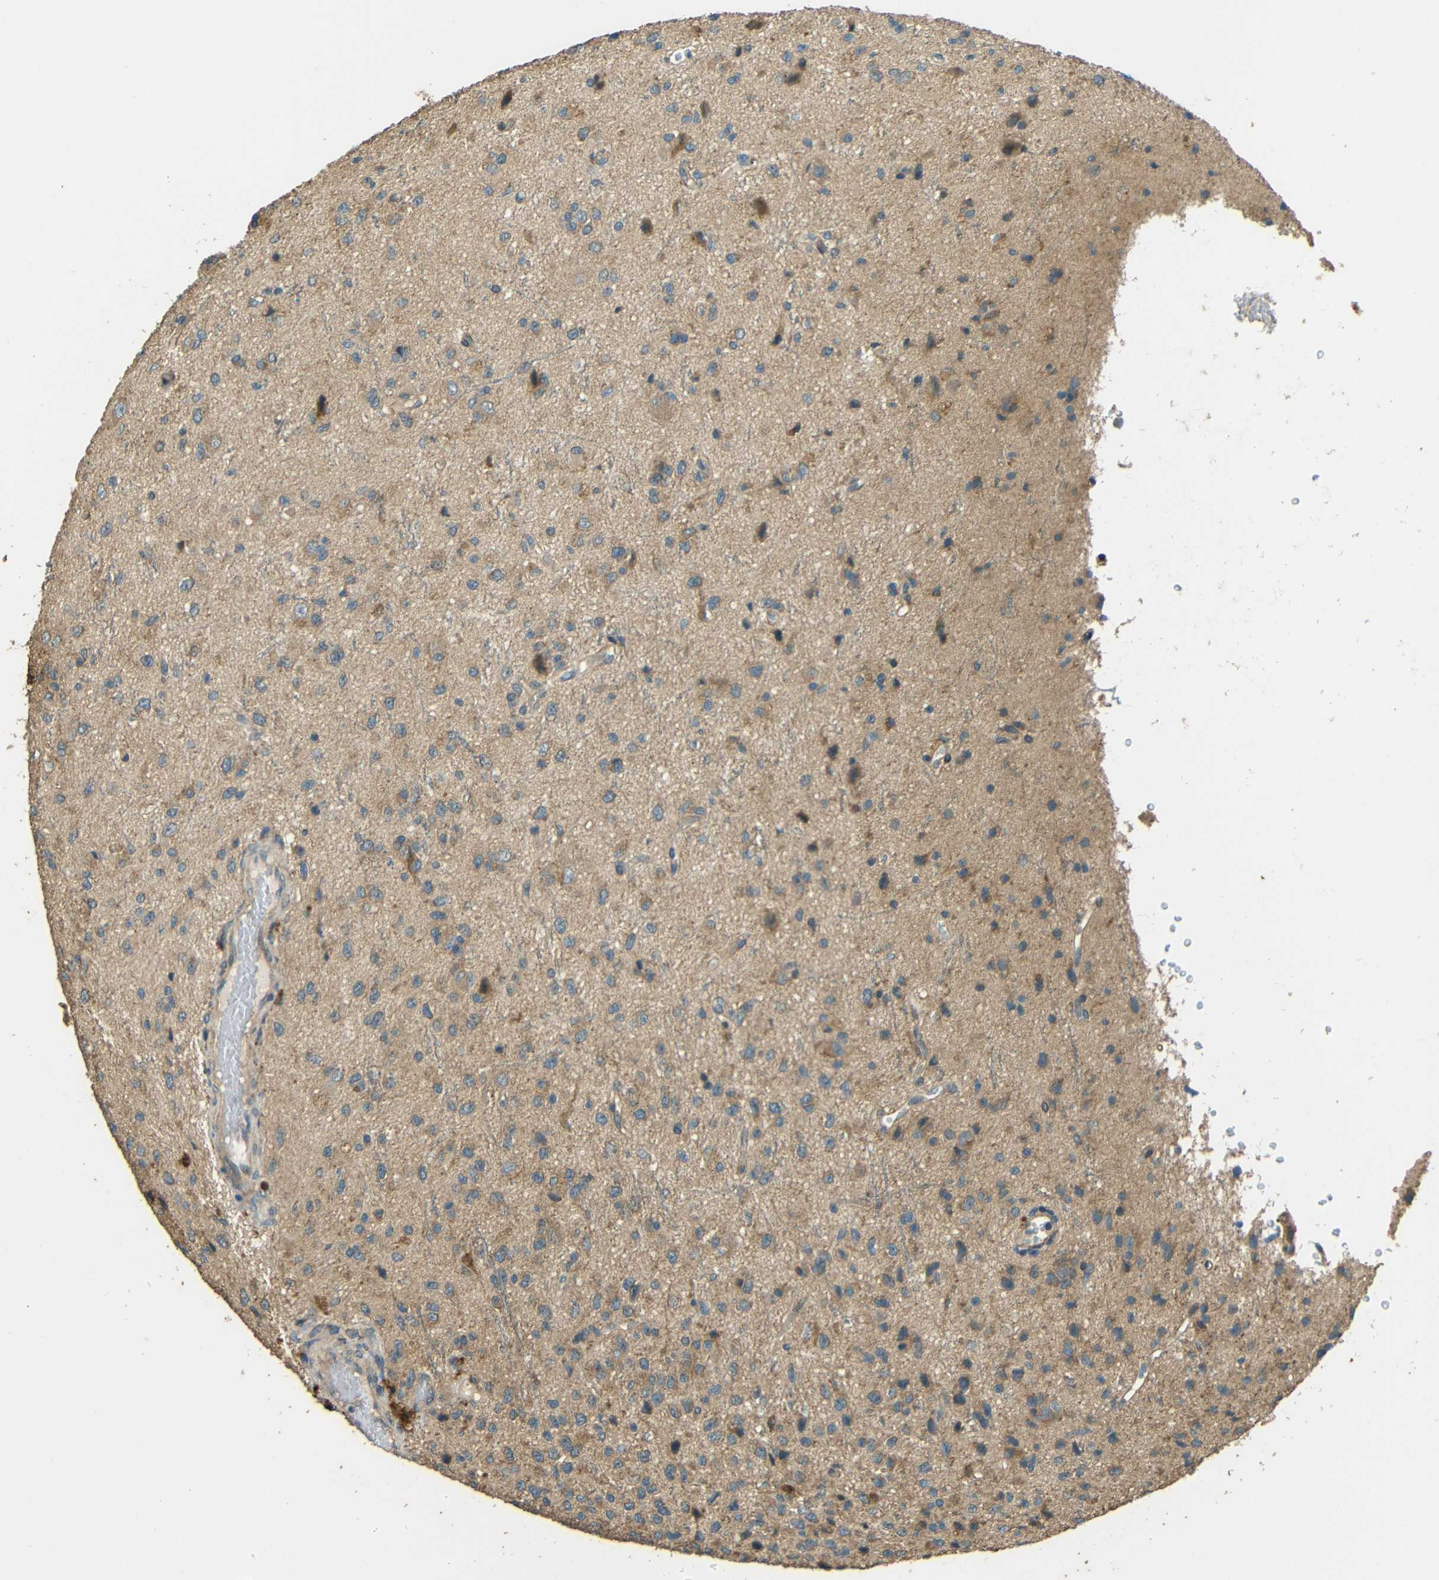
{"staining": {"intensity": "weak", "quantity": "25%-75%", "location": "cytoplasmic/membranous"}, "tissue": "glioma", "cell_type": "Tumor cells", "image_type": "cancer", "snomed": [{"axis": "morphology", "description": "Glioma, malignant, High grade"}, {"axis": "topography", "description": "pancreas cauda"}], "caption": "Human high-grade glioma (malignant) stained with a protein marker reveals weak staining in tumor cells.", "gene": "ACACA", "patient": {"sex": "male", "age": 60}}